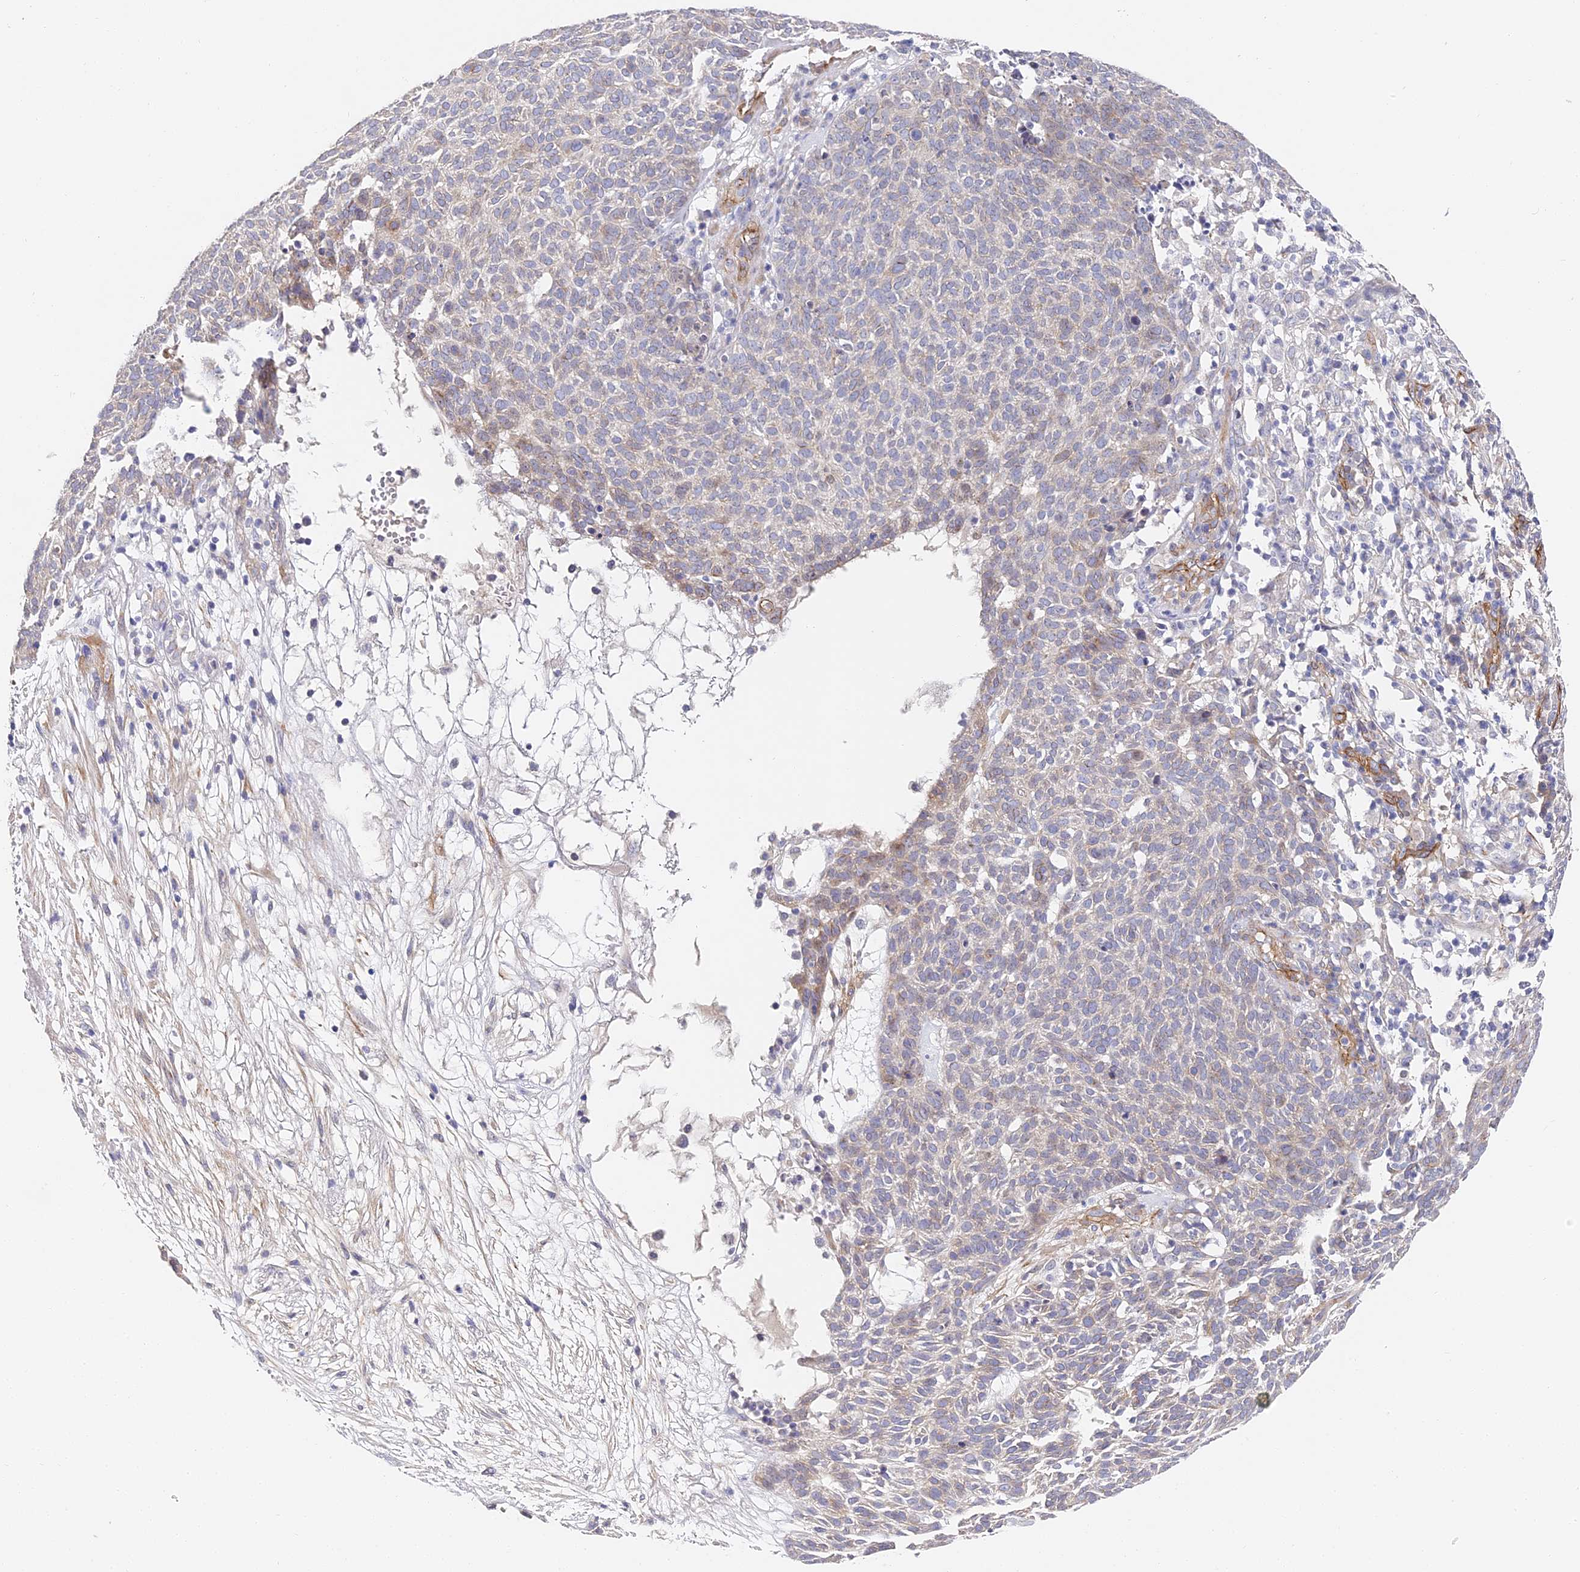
{"staining": {"intensity": "negative", "quantity": "none", "location": "none"}, "tissue": "skin cancer", "cell_type": "Tumor cells", "image_type": "cancer", "snomed": [{"axis": "morphology", "description": "Squamous cell carcinoma, NOS"}, {"axis": "topography", "description": "Skin"}], "caption": "Human skin squamous cell carcinoma stained for a protein using immunohistochemistry (IHC) displays no staining in tumor cells.", "gene": "CCDC30", "patient": {"sex": "female", "age": 90}}